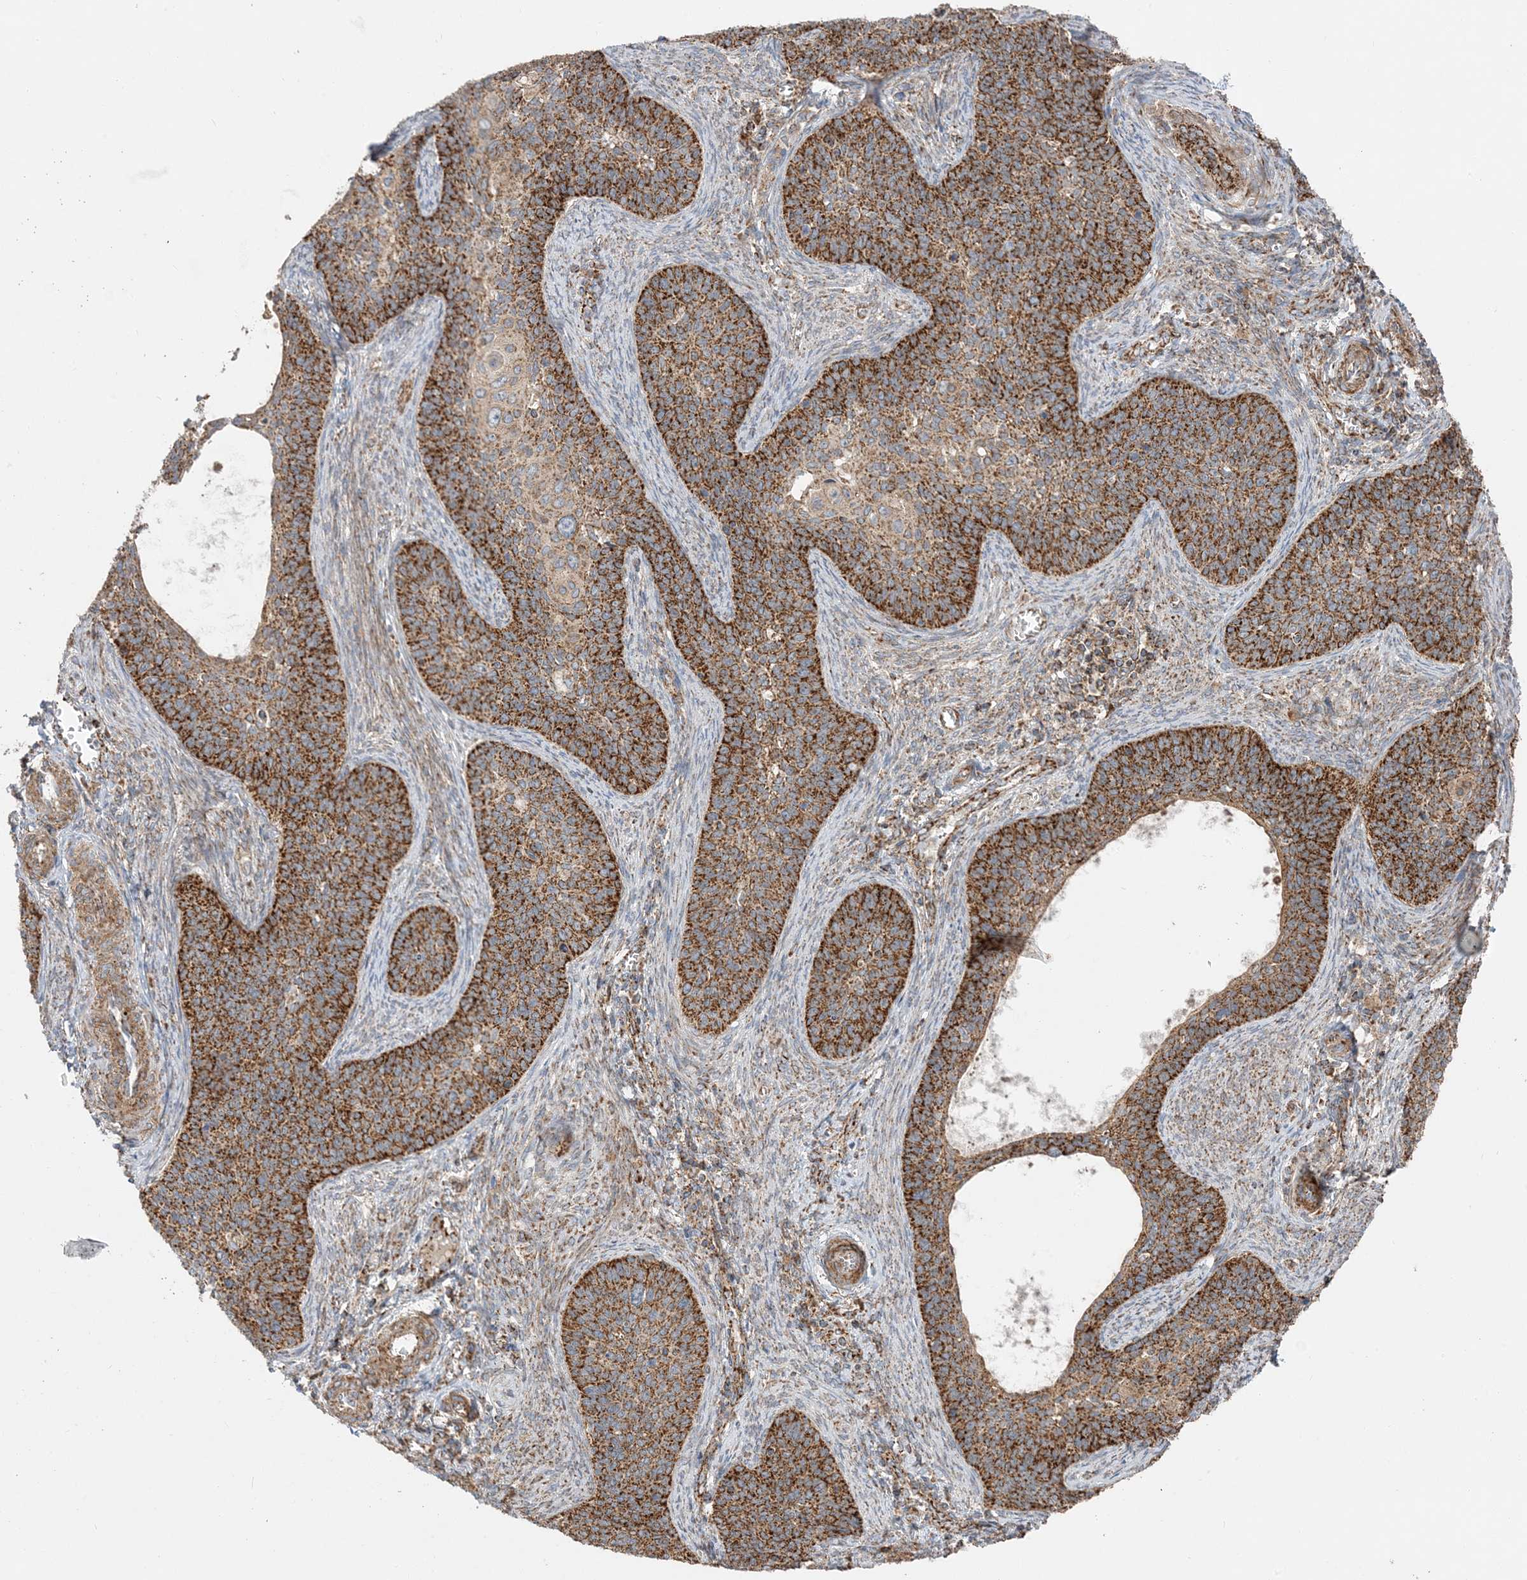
{"staining": {"intensity": "strong", "quantity": ">75%", "location": "cytoplasmic/membranous"}, "tissue": "cervical cancer", "cell_type": "Tumor cells", "image_type": "cancer", "snomed": [{"axis": "morphology", "description": "Squamous cell carcinoma, NOS"}, {"axis": "topography", "description": "Cervix"}], "caption": "IHC image of cervical cancer stained for a protein (brown), which exhibits high levels of strong cytoplasmic/membranous expression in approximately >75% of tumor cells.", "gene": "AARS2", "patient": {"sex": "female", "age": 33}}